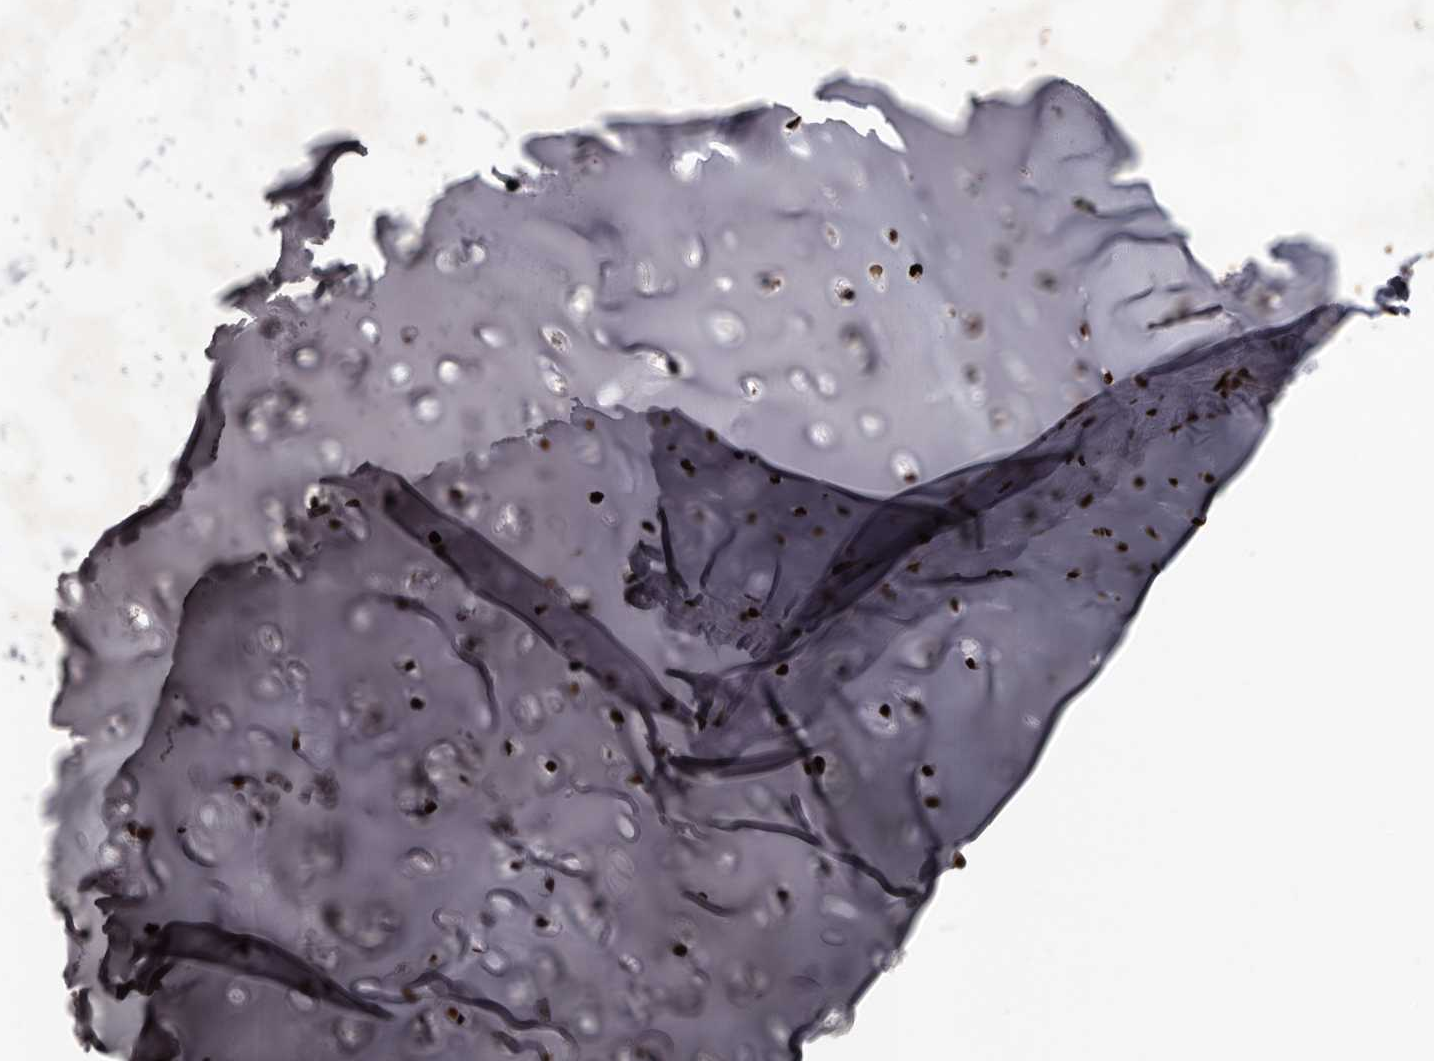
{"staining": {"intensity": "strong", "quantity": "25%-75%", "location": "nuclear"}, "tissue": "adipose tissue", "cell_type": "Adipocytes", "image_type": "normal", "snomed": [{"axis": "morphology", "description": "Normal tissue, NOS"}, {"axis": "morphology", "description": "Basal cell carcinoma"}, {"axis": "topography", "description": "Cartilage tissue"}, {"axis": "topography", "description": "Nasopharynx"}, {"axis": "topography", "description": "Oral tissue"}], "caption": "Adipocytes exhibit high levels of strong nuclear positivity in approximately 25%-75% of cells in normal human adipose tissue.", "gene": "NUMA1", "patient": {"sex": "female", "age": 77}}